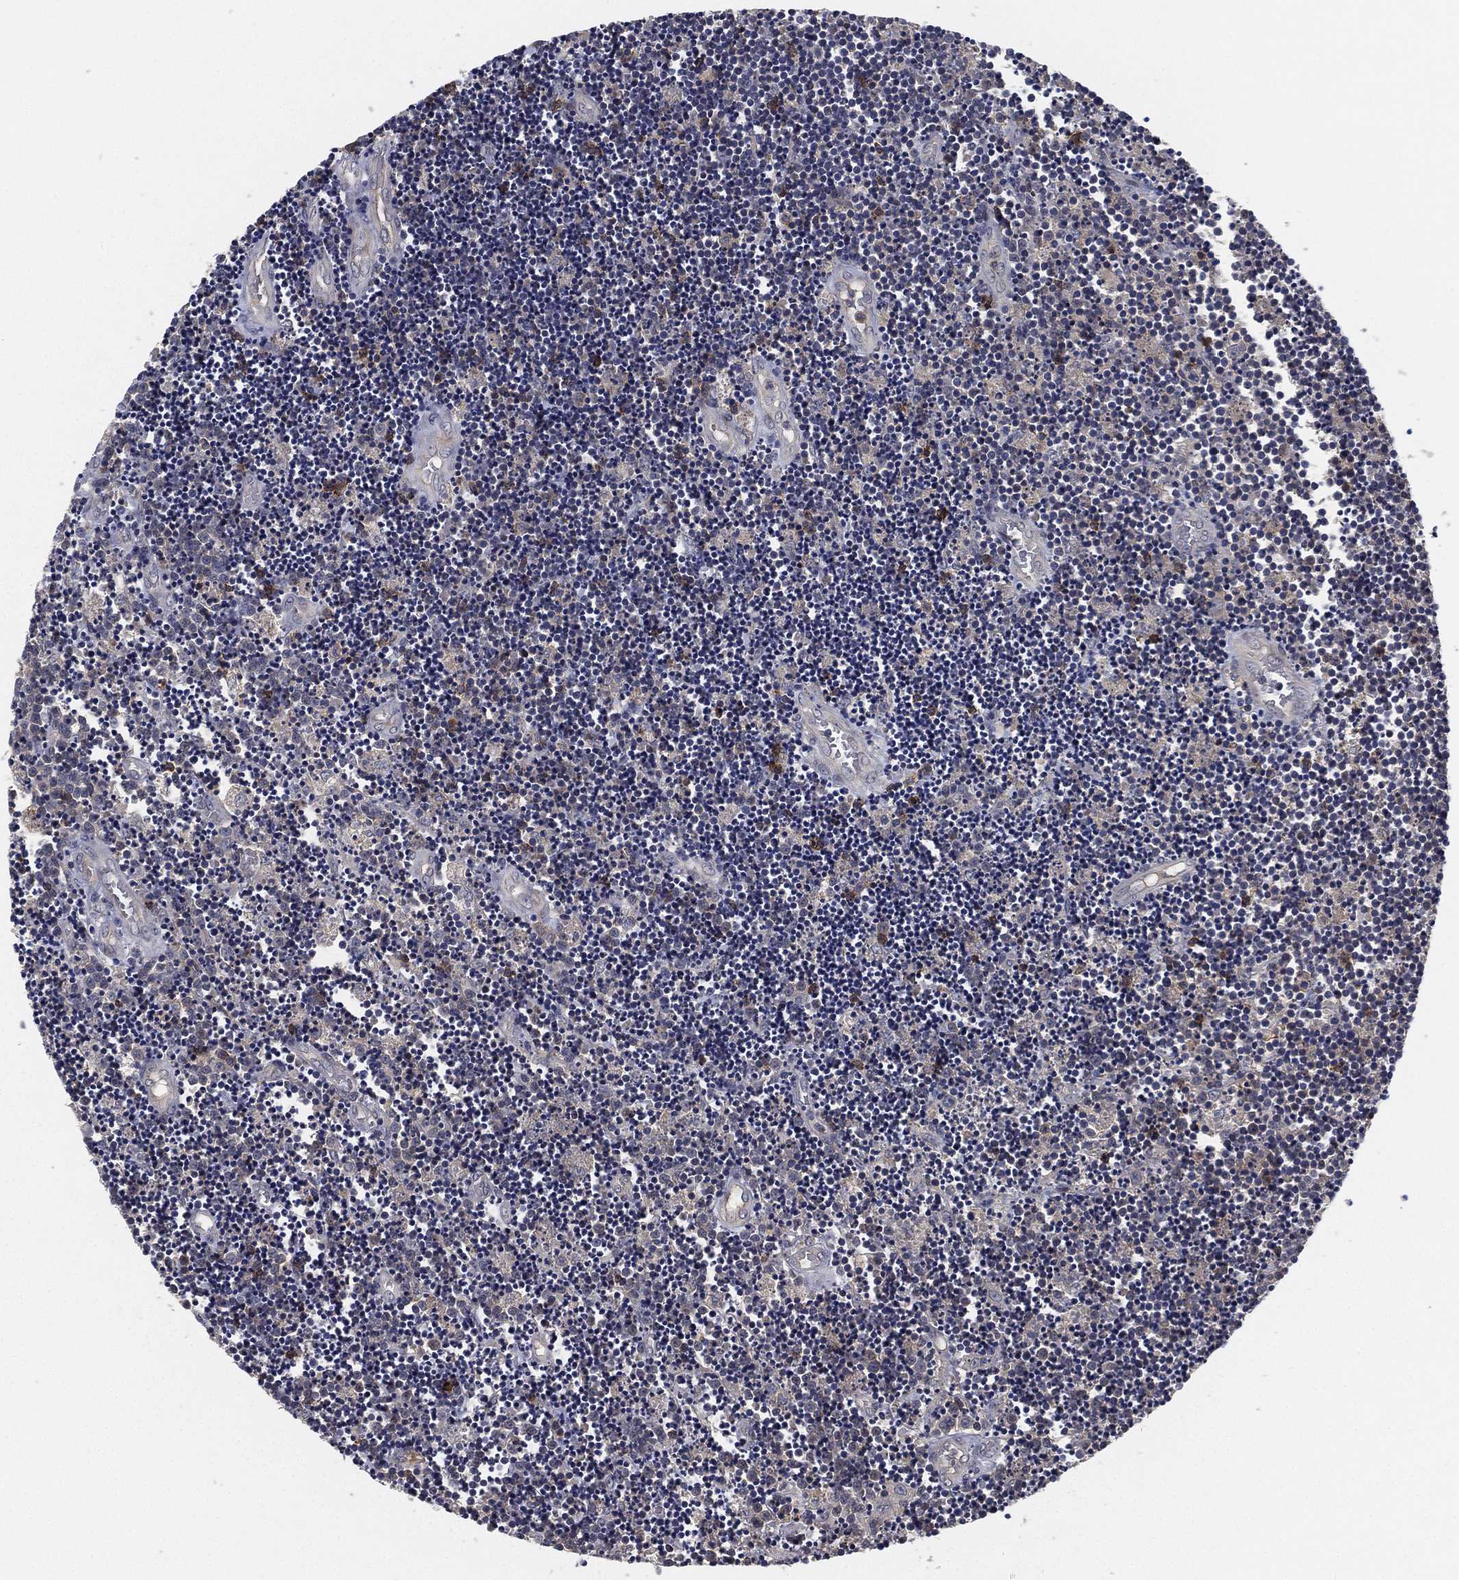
{"staining": {"intensity": "negative", "quantity": "none", "location": "none"}, "tissue": "lymphoma", "cell_type": "Tumor cells", "image_type": "cancer", "snomed": [{"axis": "morphology", "description": "Malignant lymphoma, non-Hodgkin's type, Low grade"}, {"axis": "topography", "description": "Brain"}], "caption": "Immunohistochemistry (IHC) micrograph of human lymphoma stained for a protein (brown), which reveals no positivity in tumor cells.", "gene": "CFAP251", "patient": {"sex": "female", "age": 66}}